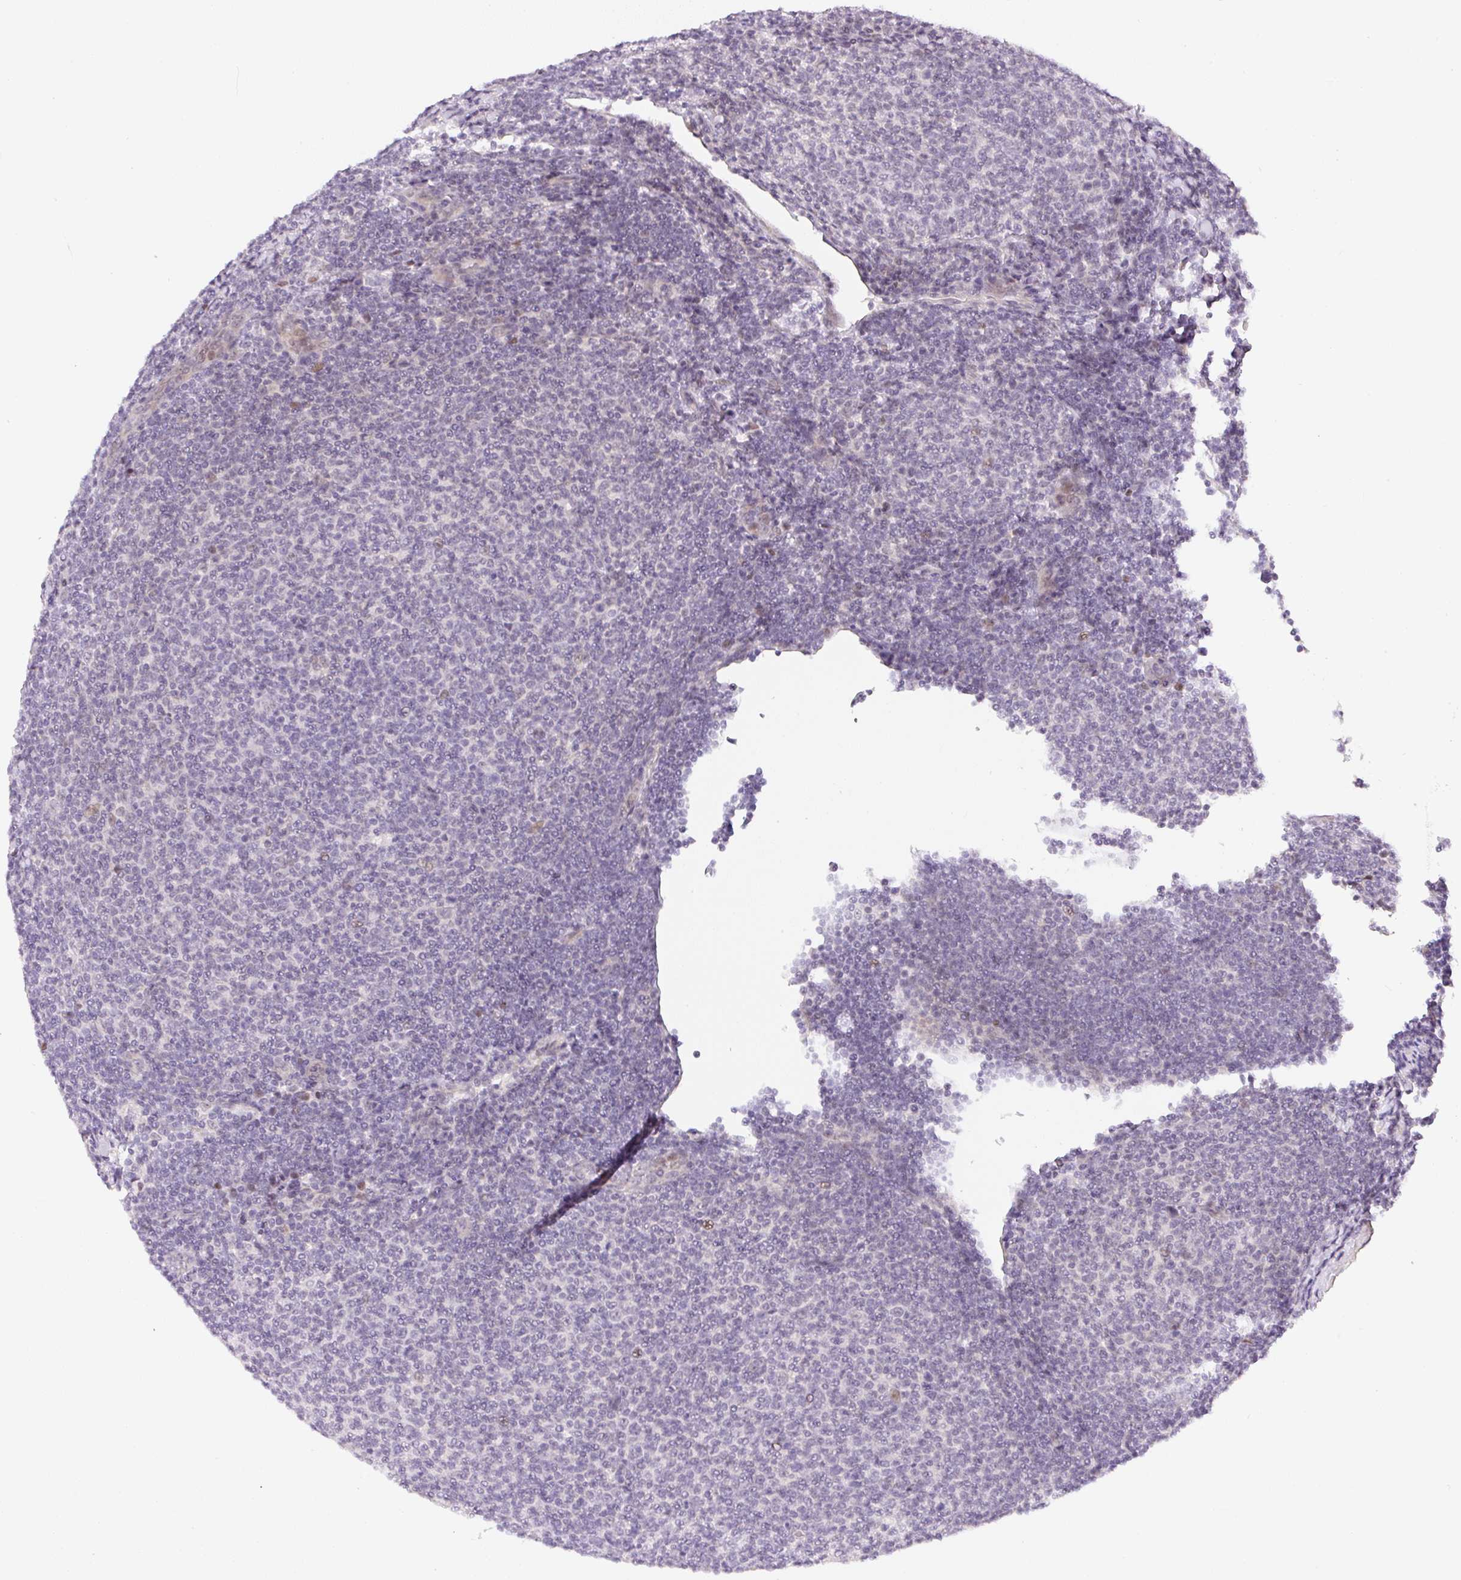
{"staining": {"intensity": "negative", "quantity": "none", "location": "none"}, "tissue": "lymphoma", "cell_type": "Tumor cells", "image_type": "cancer", "snomed": [{"axis": "morphology", "description": "Malignant lymphoma, non-Hodgkin's type, Low grade"}, {"axis": "topography", "description": "Lymph node"}], "caption": "A photomicrograph of human lymphoma is negative for staining in tumor cells.", "gene": "DPPA4", "patient": {"sex": "male", "age": 66}}